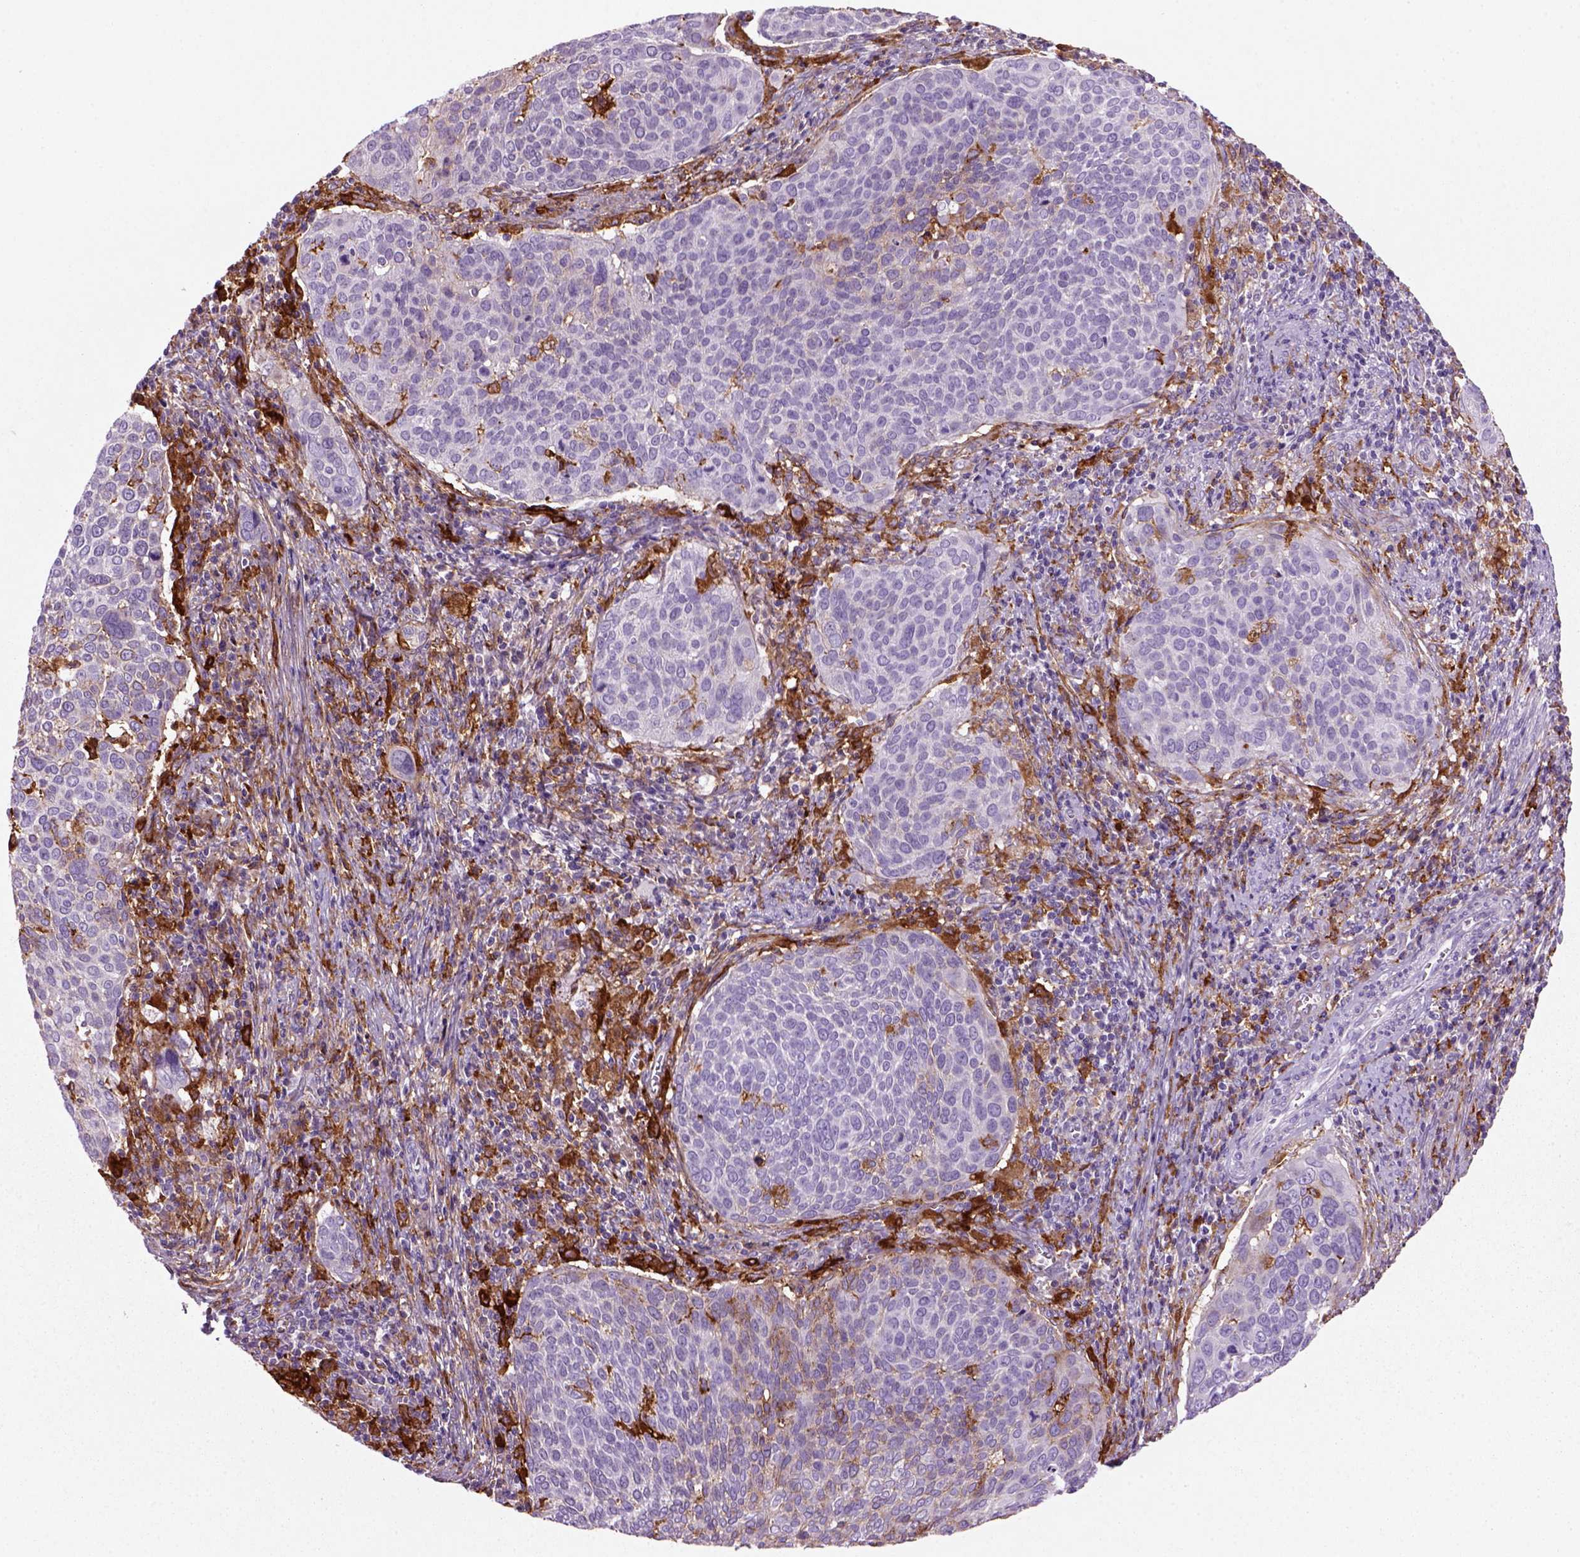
{"staining": {"intensity": "negative", "quantity": "none", "location": "none"}, "tissue": "cervical cancer", "cell_type": "Tumor cells", "image_type": "cancer", "snomed": [{"axis": "morphology", "description": "Squamous cell carcinoma, NOS"}, {"axis": "topography", "description": "Cervix"}], "caption": "This is an immunohistochemistry photomicrograph of human cervical cancer. There is no positivity in tumor cells.", "gene": "MARCKS", "patient": {"sex": "female", "age": 39}}